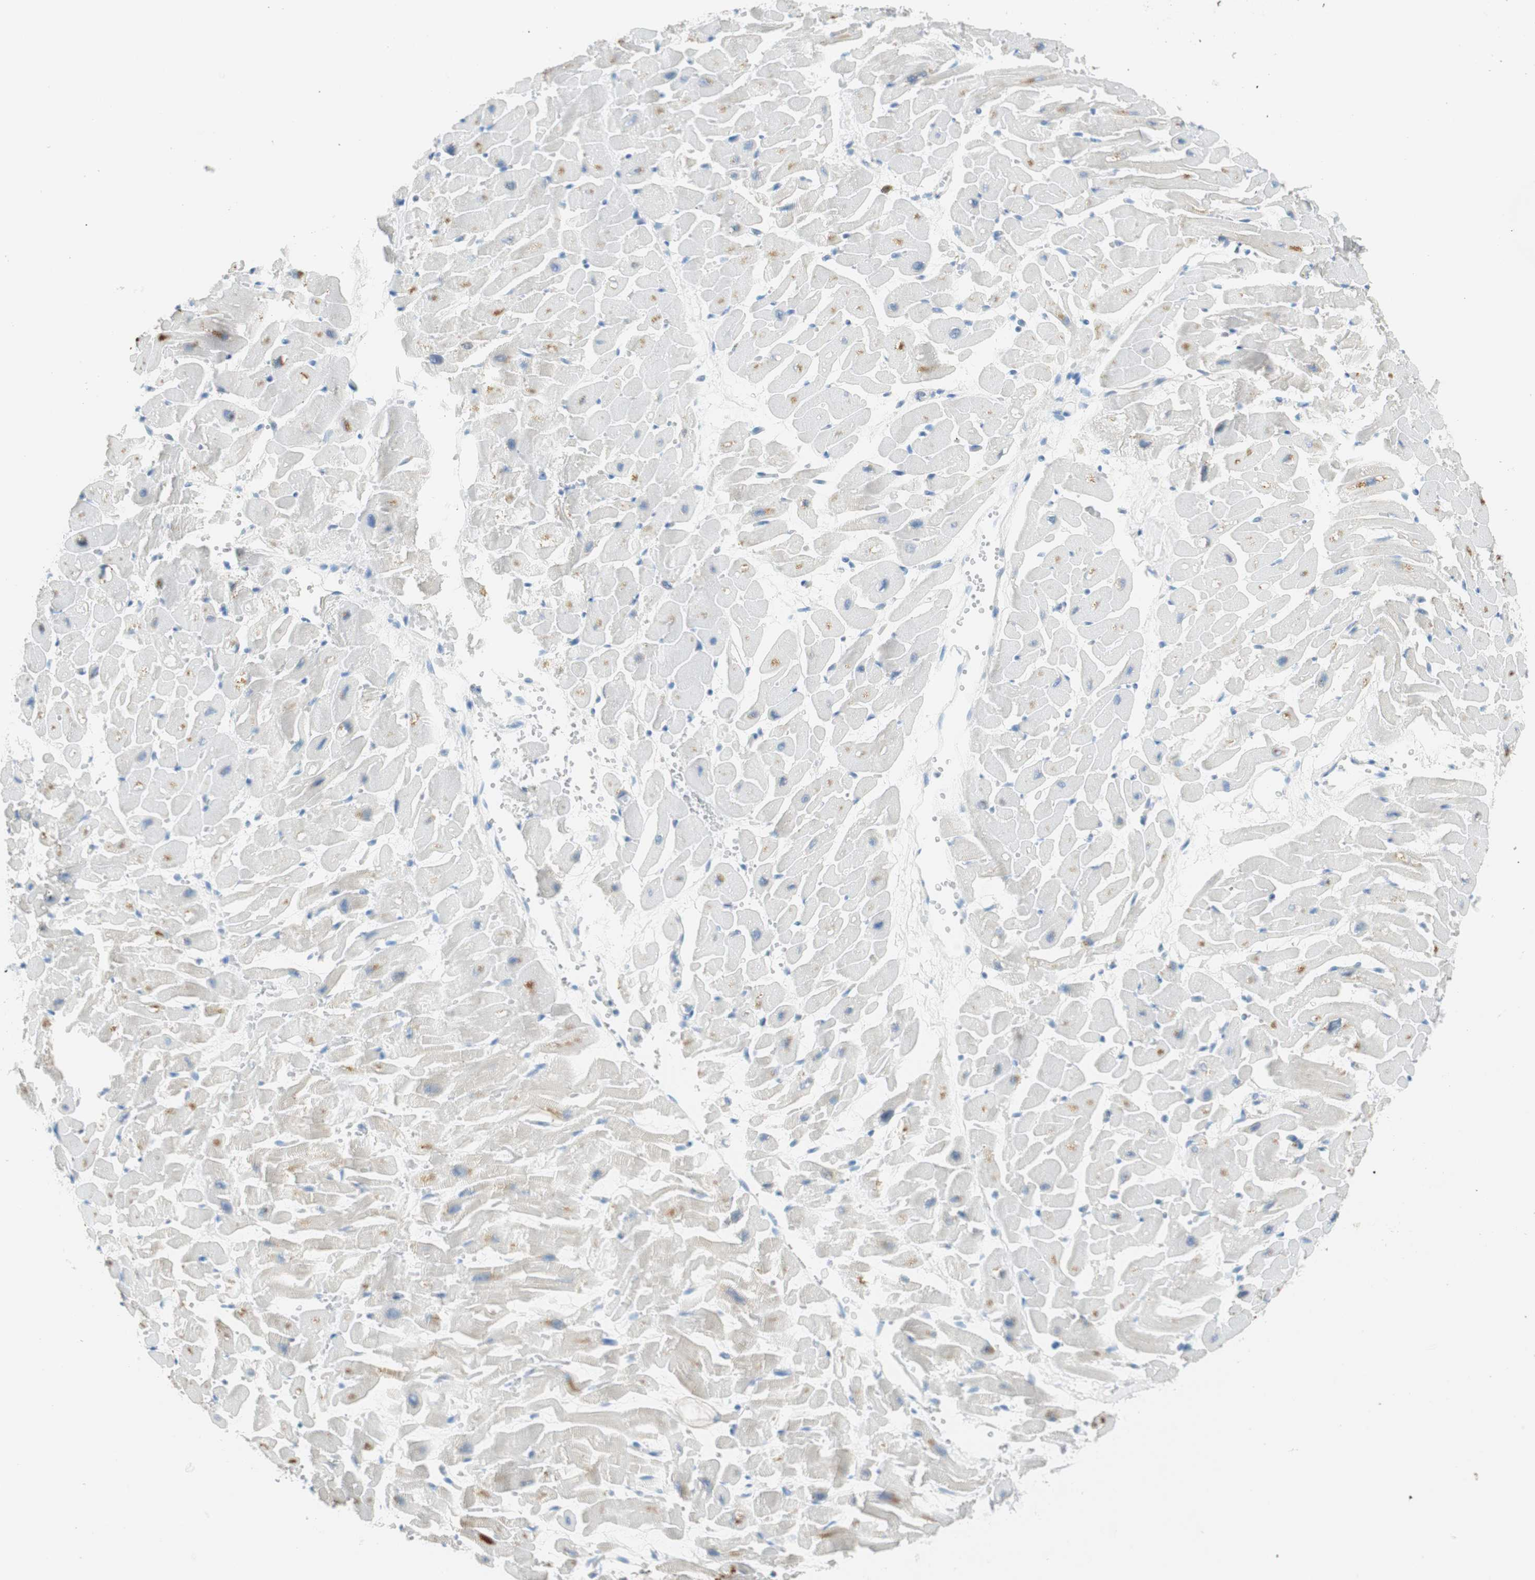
{"staining": {"intensity": "weak", "quantity": "<25%", "location": "cytoplasmic/membranous"}, "tissue": "heart muscle", "cell_type": "Cardiomyocytes", "image_type": "normal", "snomed": [{"axis": "morphology", "description": "Normal tissue, NOS"}, {"axis": "topography", "description": "Heart"}], "caption": "A histopathology image of heart muscle stained for a protein demonstrates no brown staining in cardiomyocytes. (Brightfield microscopy of DAB (3,3'-diaminobenzidine) IHC at high magnification).", "gene": "PTTG1", "patient": {"sex": "female", "age": 19}}